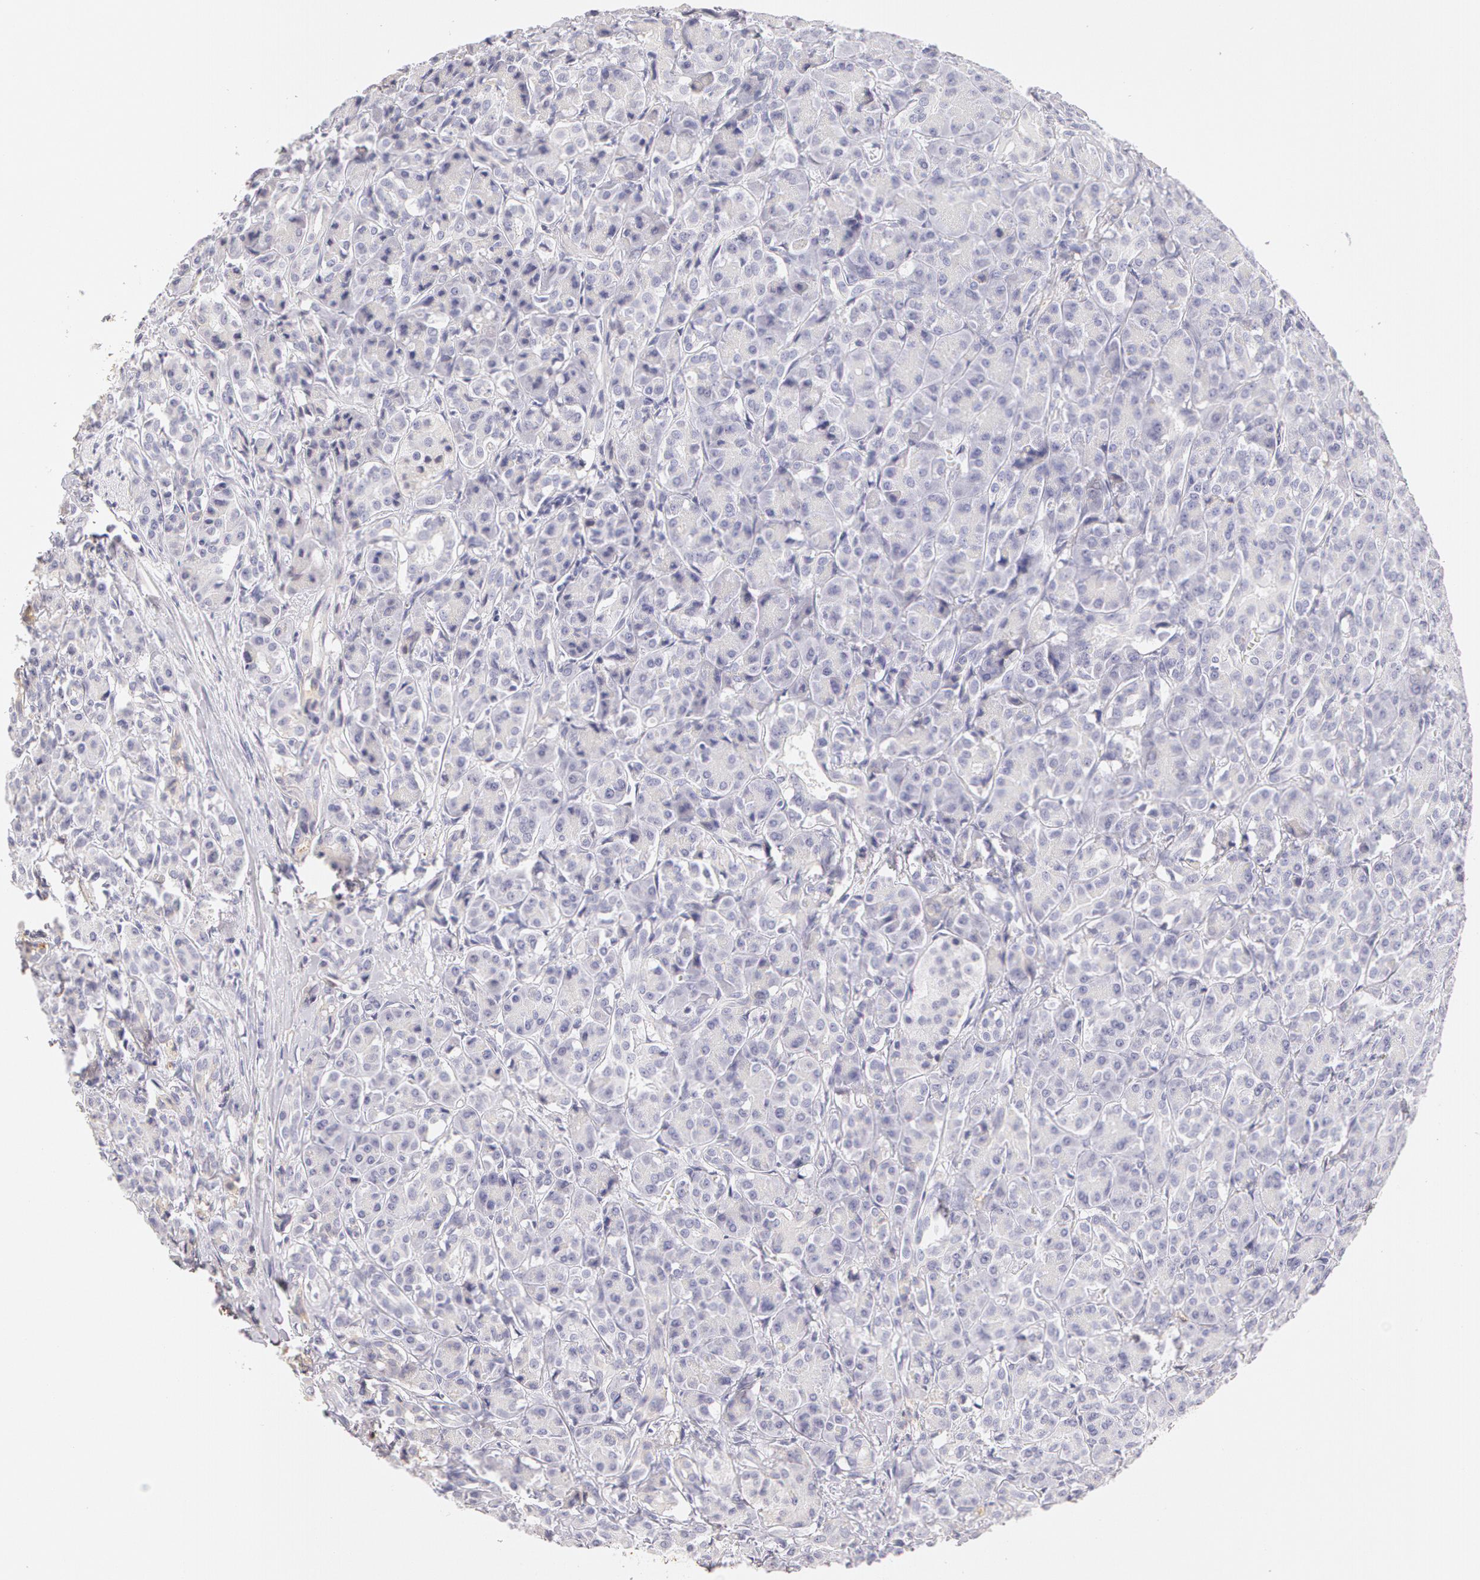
{"staining": {"intensity": "weak", "quantity": "<25%", "location": "cytoplasmic/membranous"}, "tissue": "pancreas", "cell_type": "Exocrine glandular cells", "image_type": "normal", "snomed": [{"axis": "morphology", "description": "Normal tissue, NOS"}, {"axis": "topography", "description": "Lymph node"}, {"axis": "topography", "description": "Pancreas"}], "caption": "The image displays no significant positivity in exocrine glandular cells of pancreas.", "gene": "AHSG", "patient": {"sex": "male", "age": 59}}